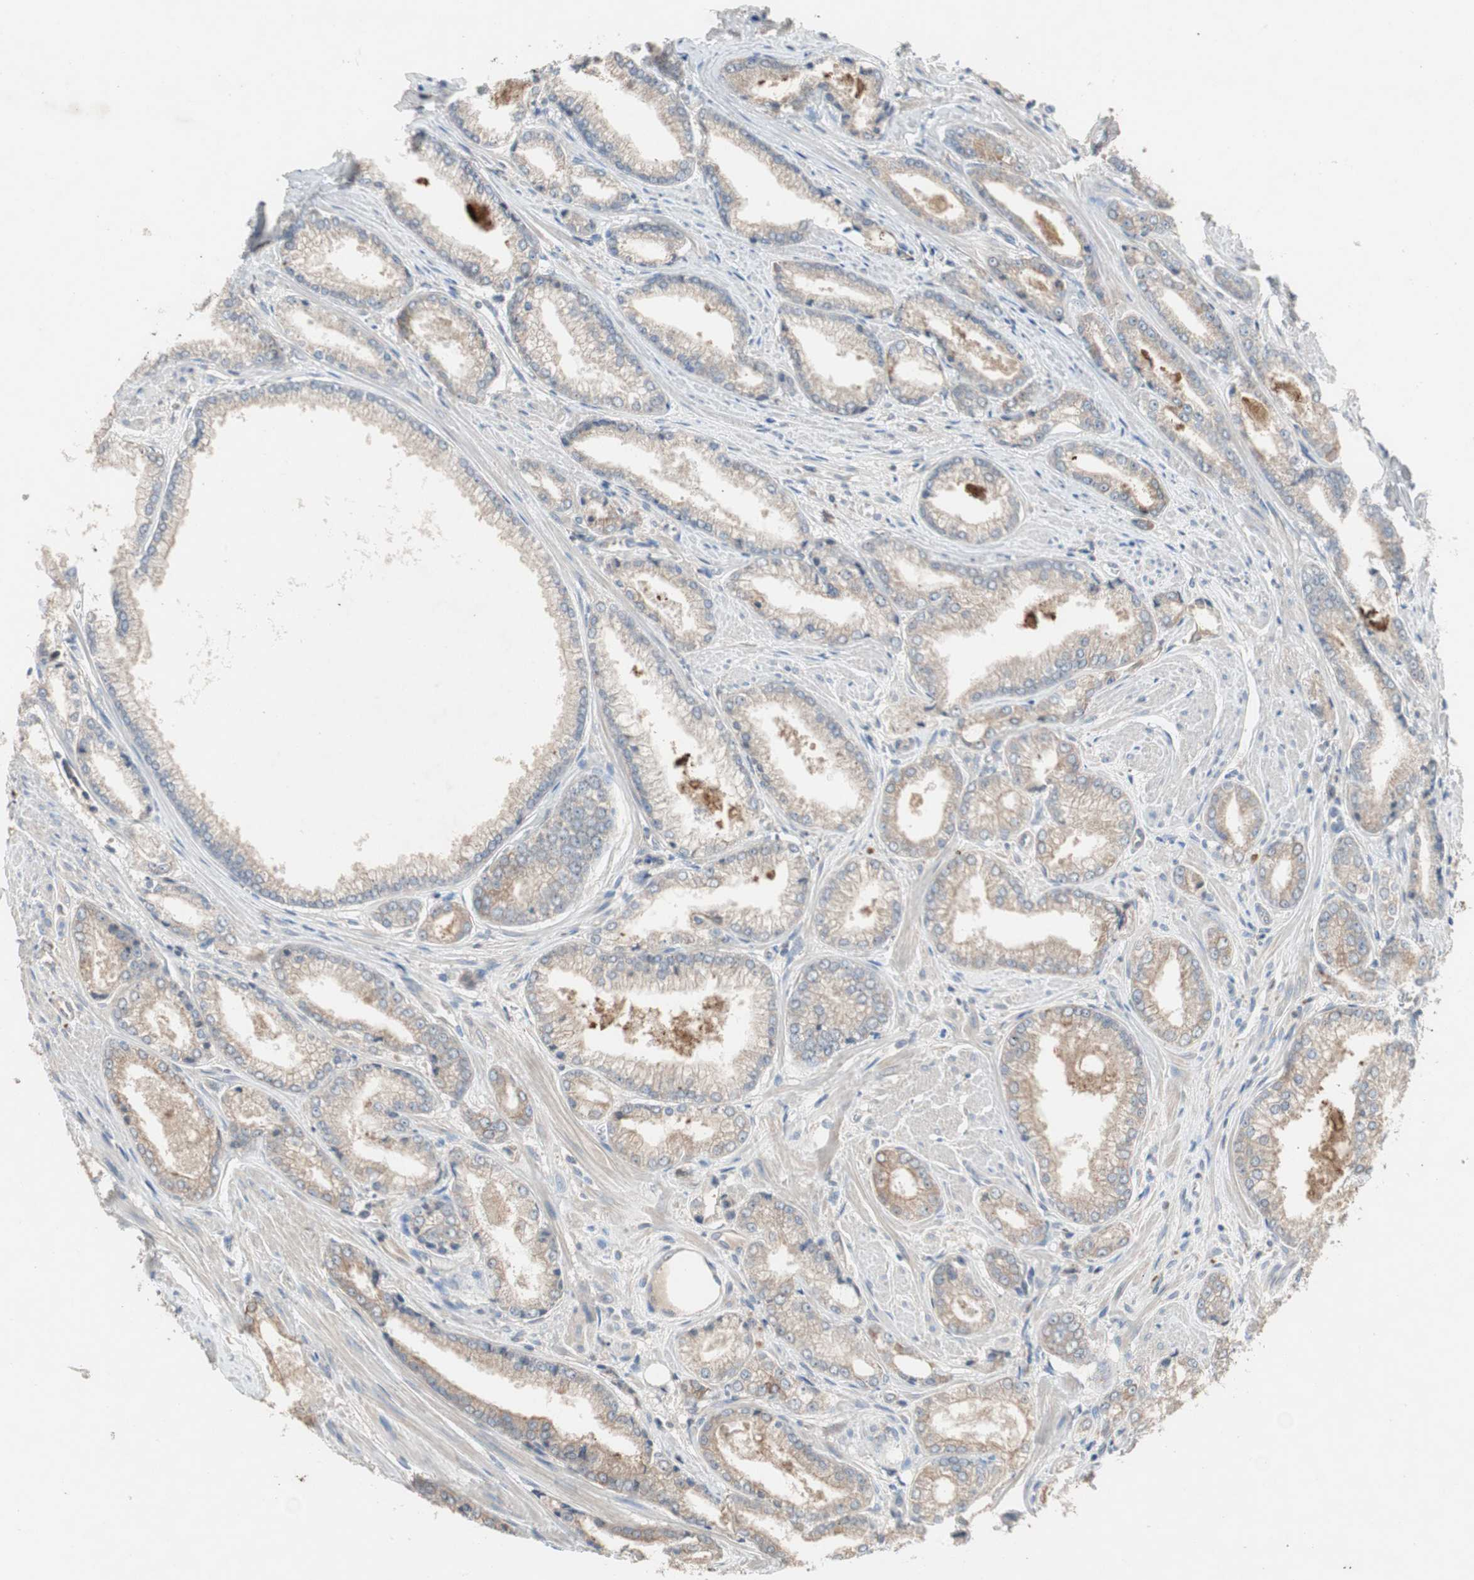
{"staining": {"intensity": "weak", "quantity": ">75%", "location": "cytoplasmic/membranous"}, "tissue": "prostate cancer", "cell_type": "Tumor cells", "image_type": "cancer", "snomed": [{"axis": "morphology", "description": "Adenocarcinoma, Low grade"}, {"axis": "topography", "description": "Prostate"}], "caption": "Immunohistochemical staining of prostate low-grade adenocarcinoma reveals low levels of weak cytoplasmic/membranous protein staining in about >75% of tumor cells.", "gene": "ADAP1", "patient": {"sex": "male", "age": 64}}